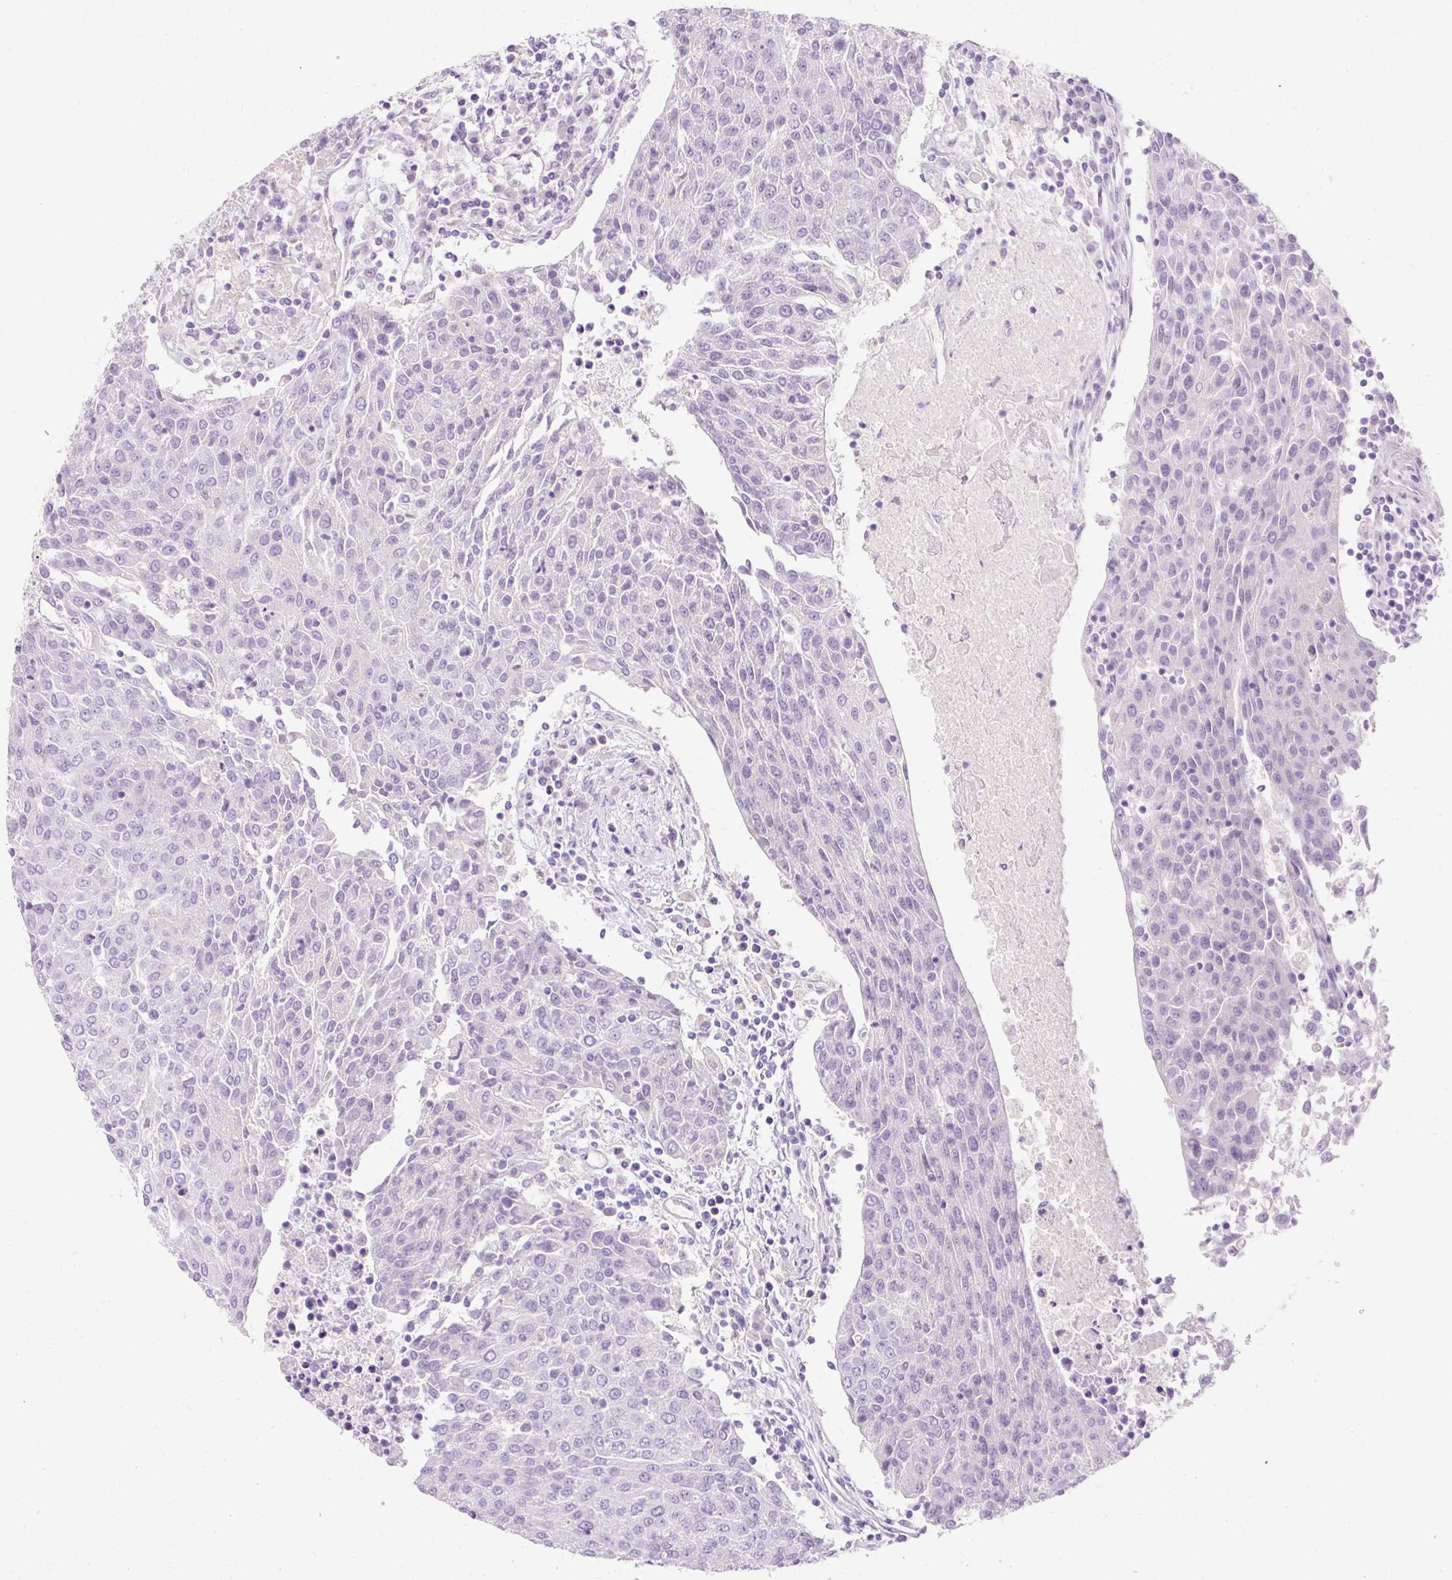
{"staining": {"intensity": "negative", "quantity": "none", "location": "none"}, "tissue": "urothelial cancer", "cell_type": "Tumor cells", "image_type": "cancer", "snomed": [{"axis": "morphology", "description": "Urothelial carcinoma, High grade"}, {"axis": "topography", "description": "Urinary bladder"}], "caption": "This is an immunohistochemistry photomicrograph of urothelial cancer. There is no staining in tumor cells.", "gene": "TMEM213", "patient": {"sex": "female", "age": 85}}